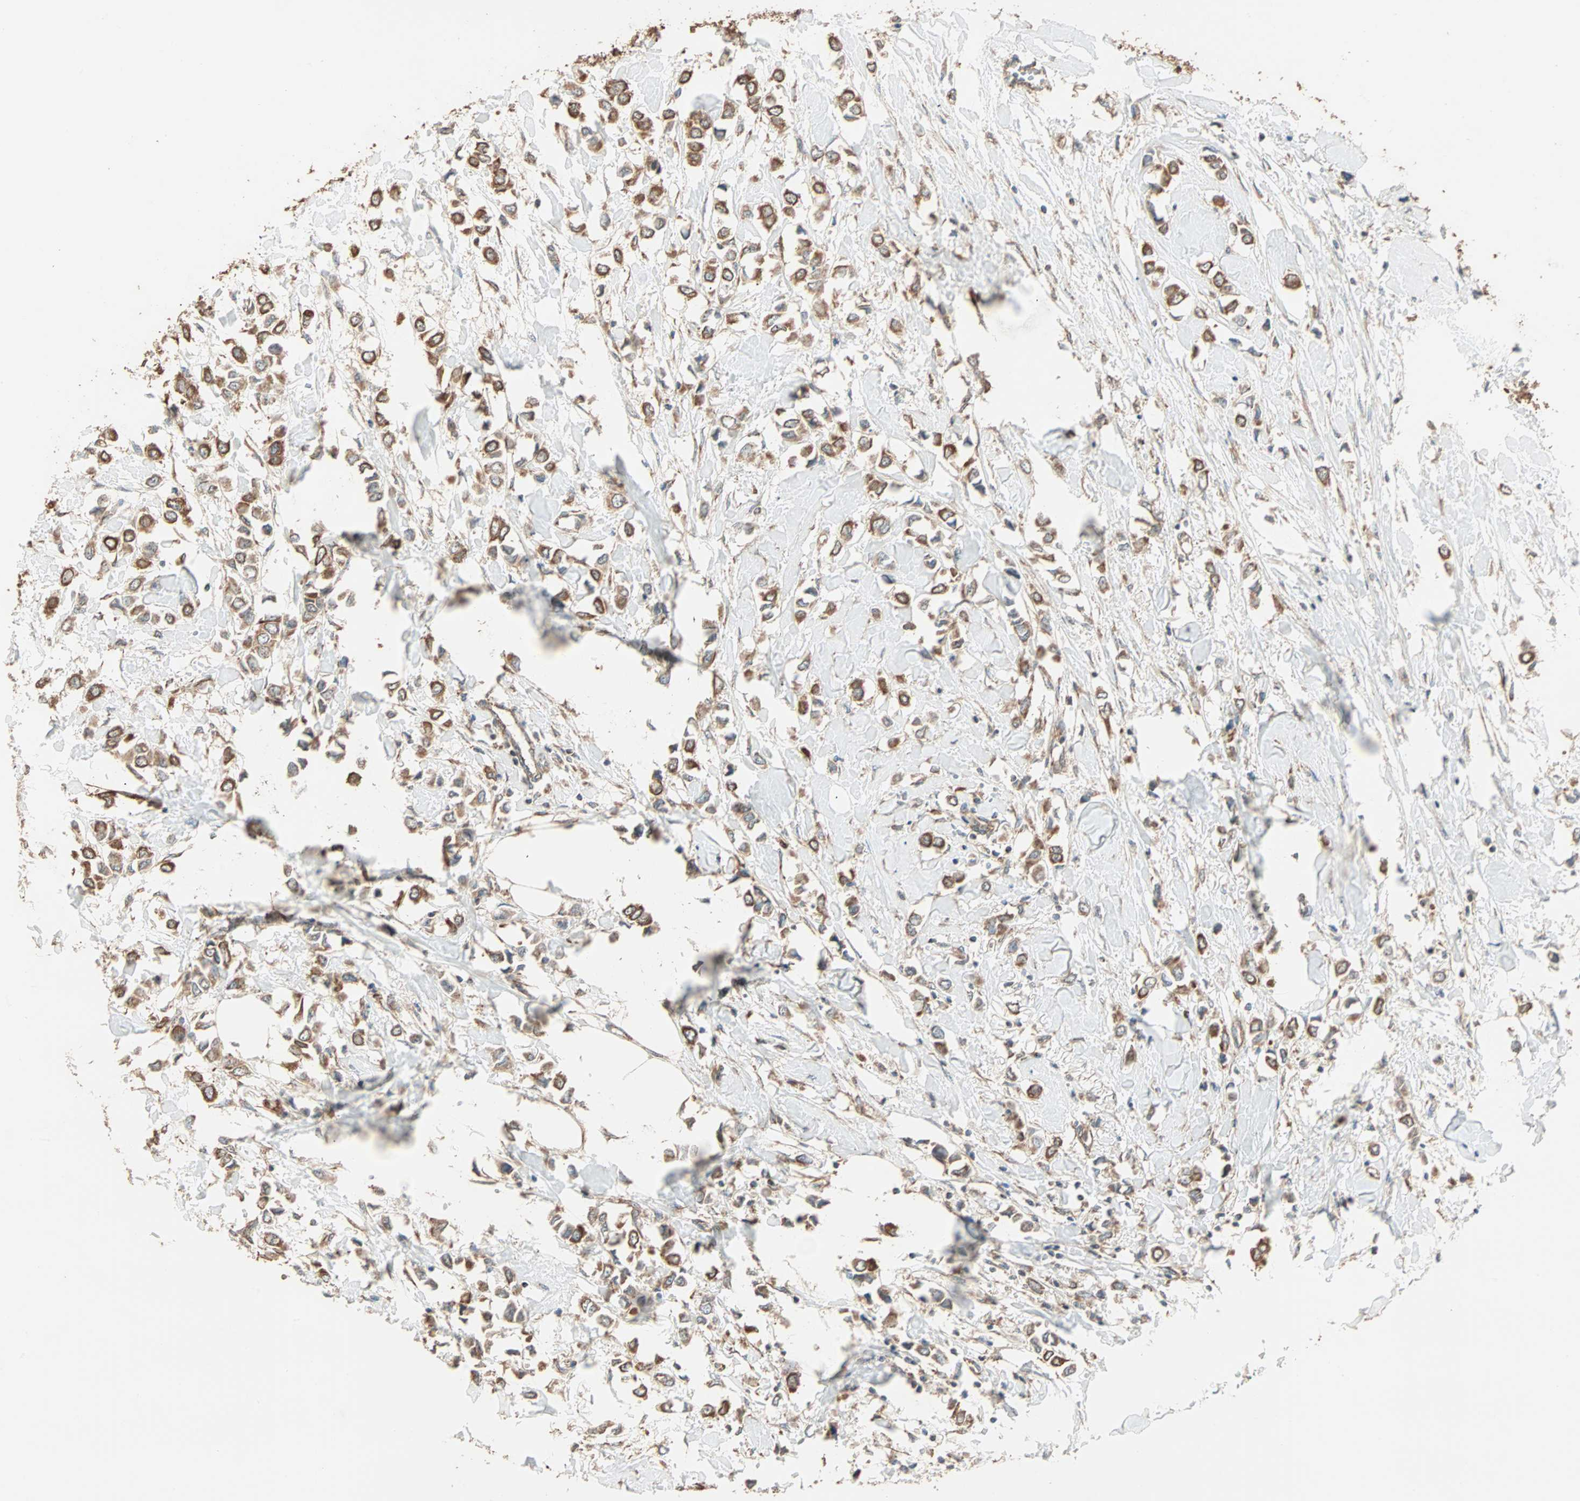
{"staining": {"intensity": "strong", "quantity": ">75%", "location": "cytoplasmic/membranous"}, "tissue": "breast cancer", "cell_type": "Tumor cells", "image_type": "cancer", "snomed": [{"axis": "morphology", "description": "Lobular carcinoma"}, {"axis": "topography", "description": "Breast"}], "caption": "Immunohistochemistry staining of breast cancer, which reveals high levels of strong cytoplasmic/membranous staining in approximately >75% of tumor cells indicating strong cytoplasmic/membranous protein positivity. The staining was performed using DAB (brown) for protein detection and nuclei were counterstained in hematoxylin (blue).", "gene": "EIF4G2", "patient": {"sex": "female", "age": 51}}